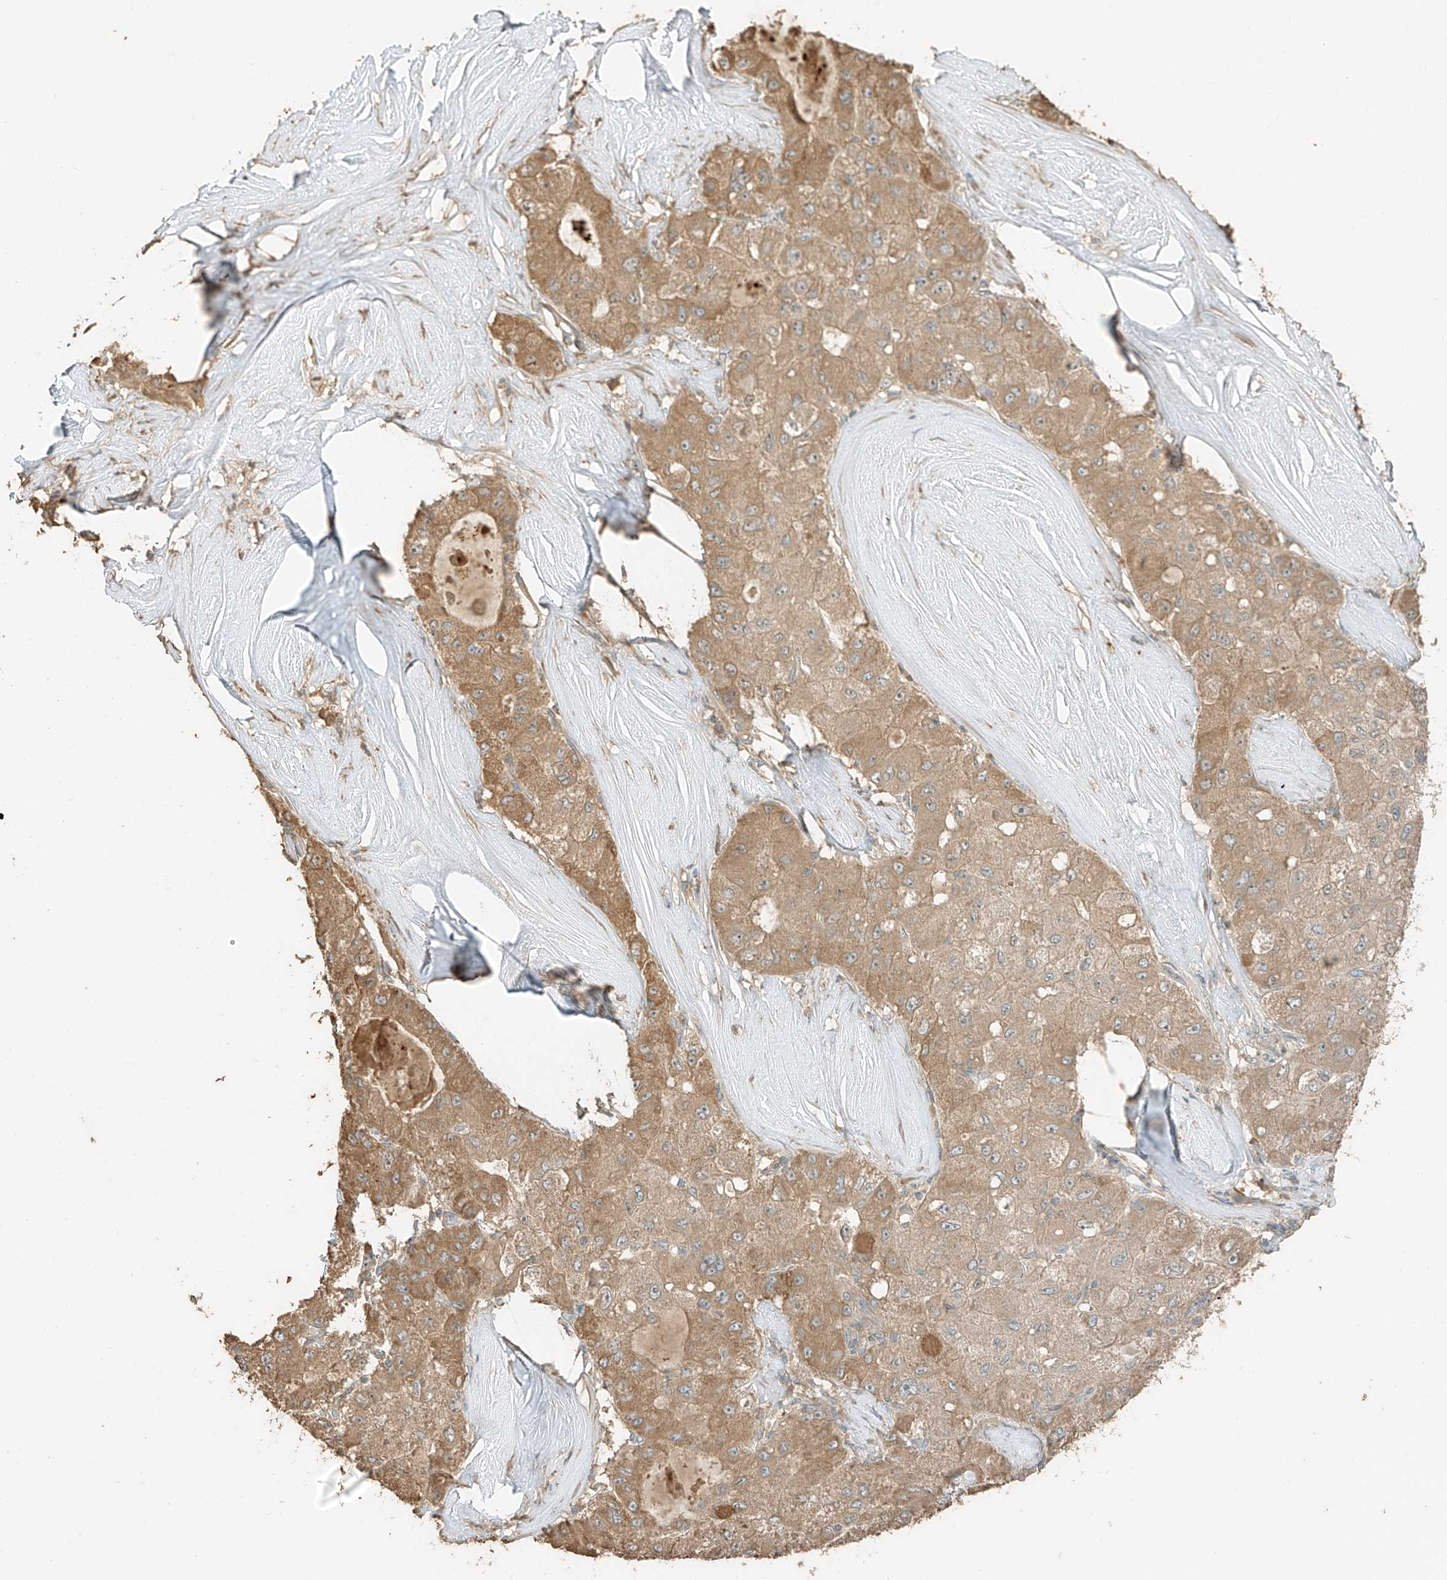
{"staining": {"intensity": "moderate", "quantity": ">75%", "location": "cytoplasmic/membranous"}, "tissue": "liver cancer", "cell_type": "Tumor cells", "image_type": "cancer", "snomed": [{"axis": "morphology", "description": "Carcinoma, Hepatocellular, NOS"}, {"axis": "topography", "description": "Liver"}], "caption": "Liver cancer (hepatocellular carcinoma) stained with DAB immunohistochemistry (IHC) displays medium levels of moderate cytoplasmic/membranous staining in about >75% of tumor cells. The protein is shown in brown color, while the nuclei are stained blue.", "gene": "RFTN2", "patient": {"sex": "male", "age": 80}}